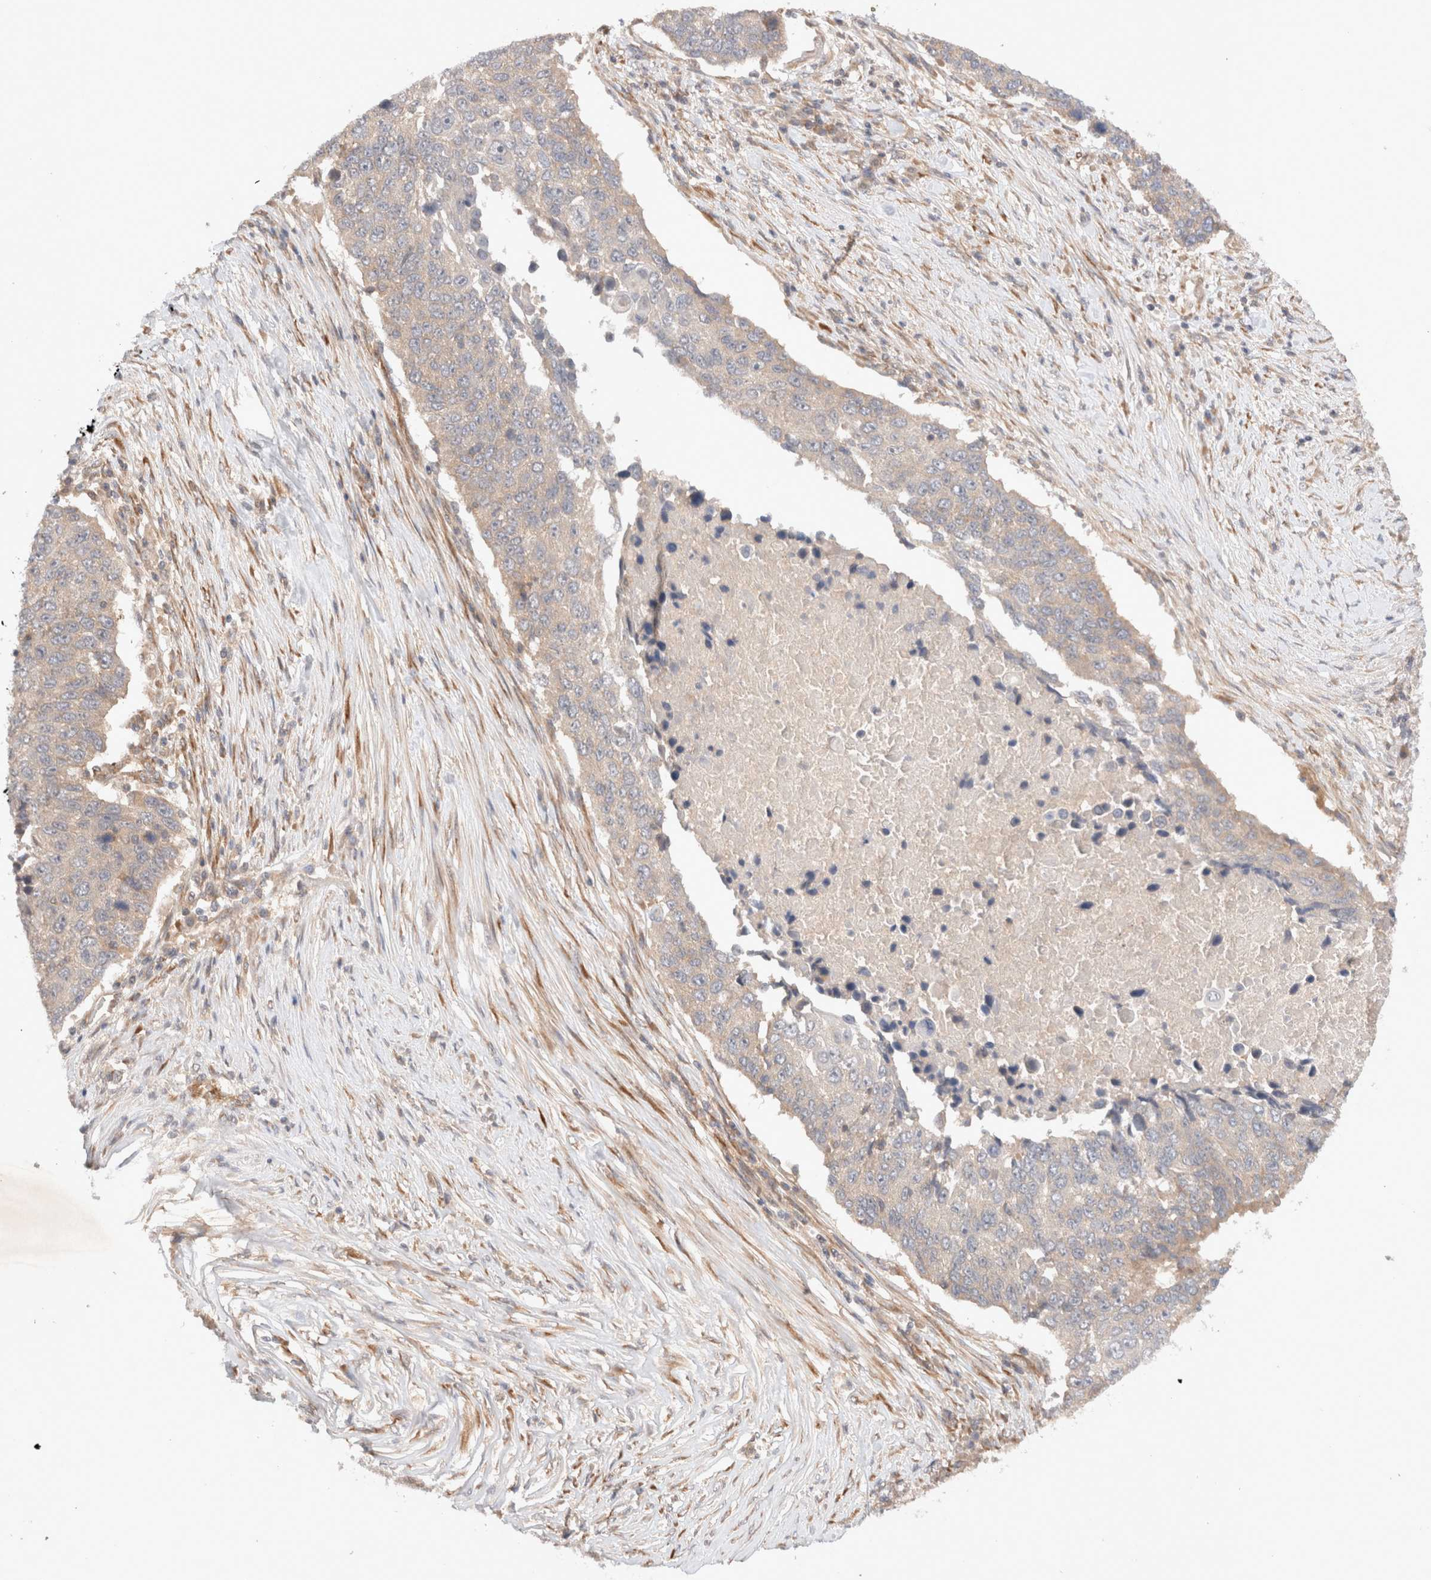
{"staining": {"intensity": "weak", "quantity": "<25%", "location": "cytoplasmic/membranous"}, "tissue": "lung cancer", "cell_type": "Tumor cells", "image_type": "cancer", "snomed": [{"axis": "morphology", "description": "Squamous cell carcinoma, NOS"}, {"axis": "topography", "description": "Lung"}], "caption": "Tumor cells show no significant positivity in lung cancer (squamous cell carcinoma). The staining was performed using DAB (3,3'-diaminobenzidine) to visualize the protein expression in brown, while the nuclei were stained in blue with hematoxylin (Magnification: 20x).", "gene": "KLHL20", "patient": {"sex": "male", "age": 66}}